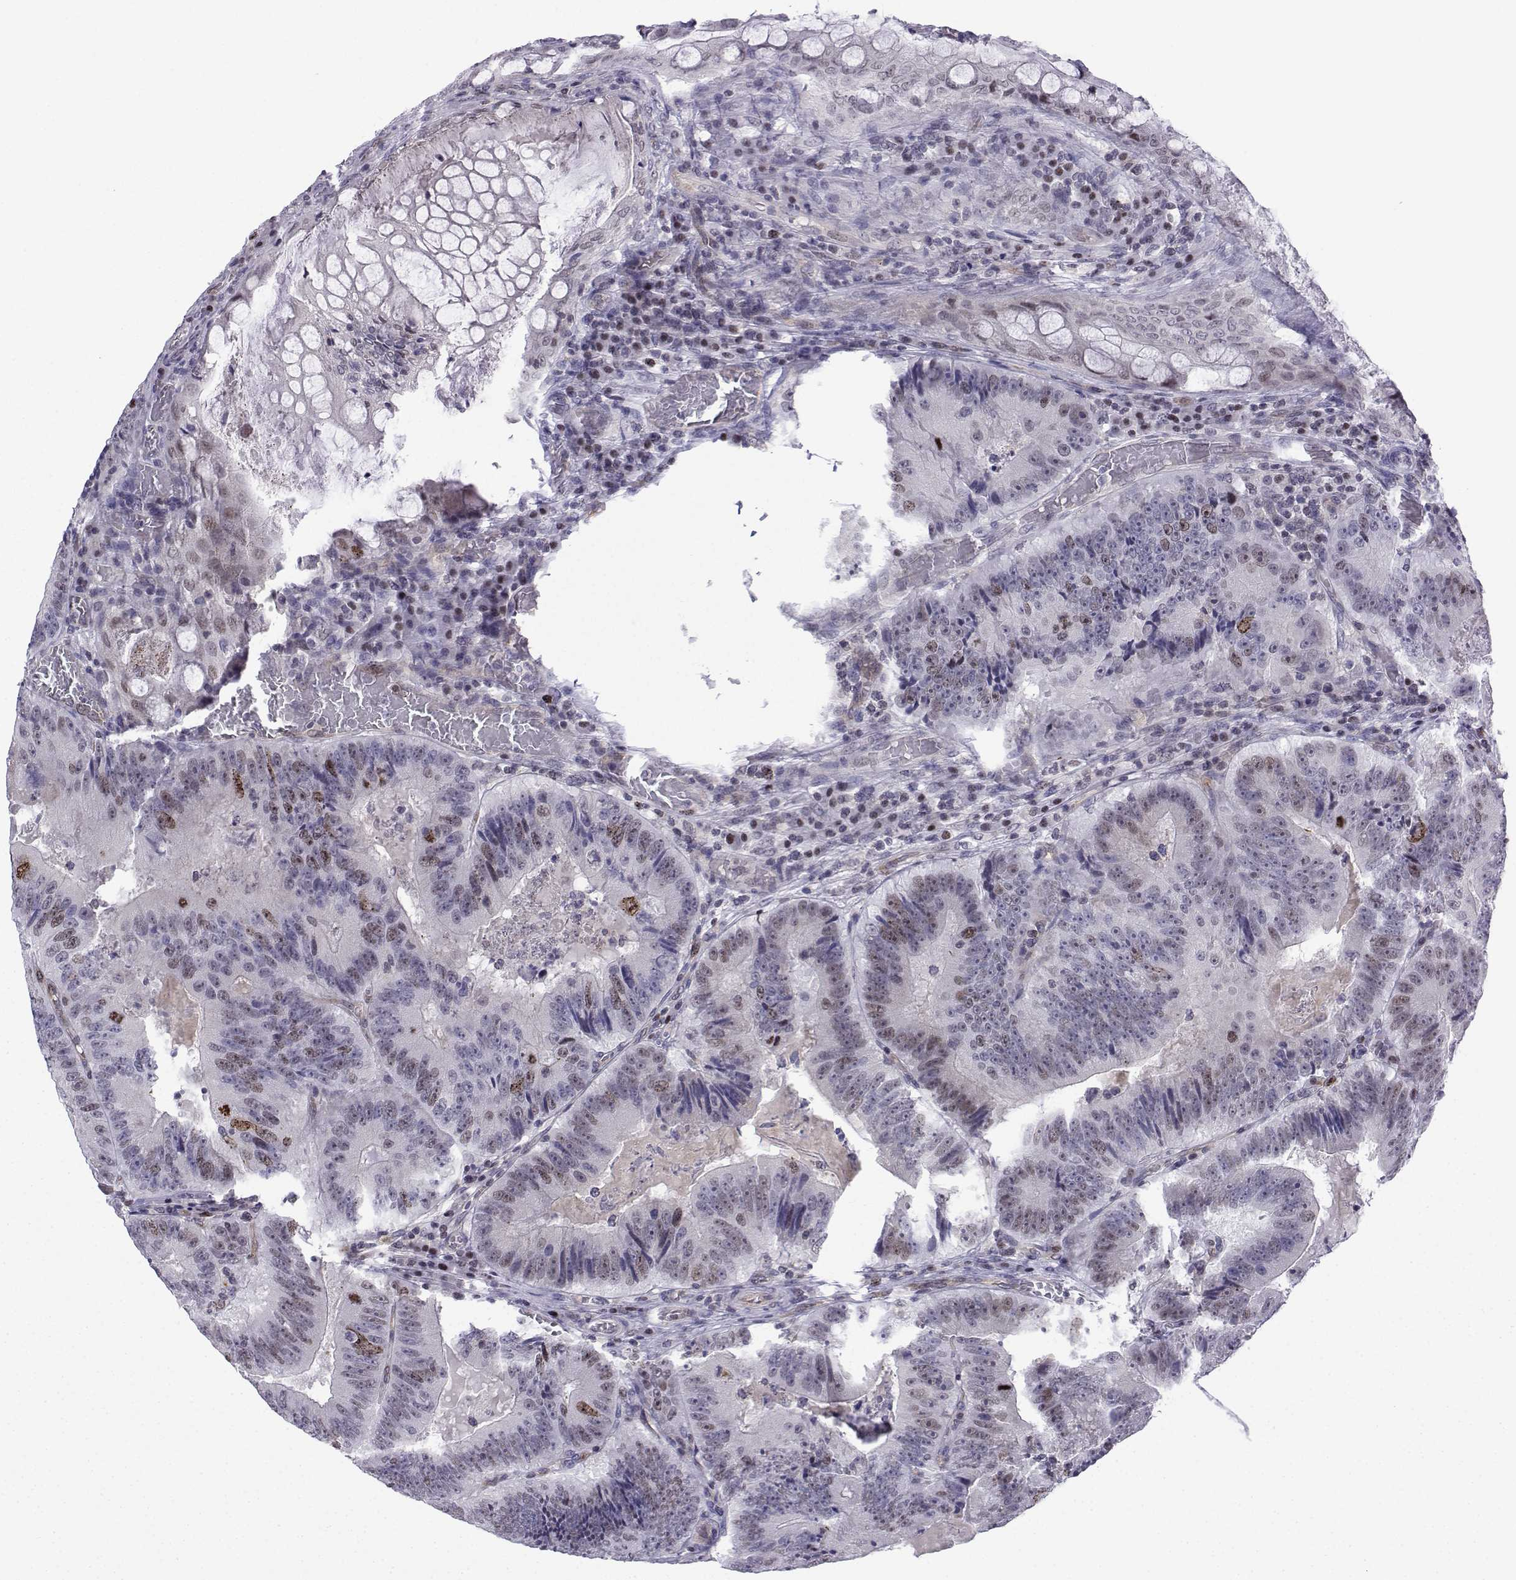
{"staining": {"intensity": "moderate", "quantity": "<25%", "location": "nuclear"}, "tissue": "colorectal cancer", "cell_type": "Tumor cells", "image_type": "cancer", "snomed": [{"axis": "morphology", "description": "Adenocarcinoma, NOS"}, {"axis": "topography", "description": "Colon"}], "caption": "A micrograph showing moderate nuclear staining in approximately <25% of tumor cells in colorectal cancer, as visualized by brown immunohistochemical staining.", "gene": "INCENP", "patient": {"sex": "female", "age": 86}}